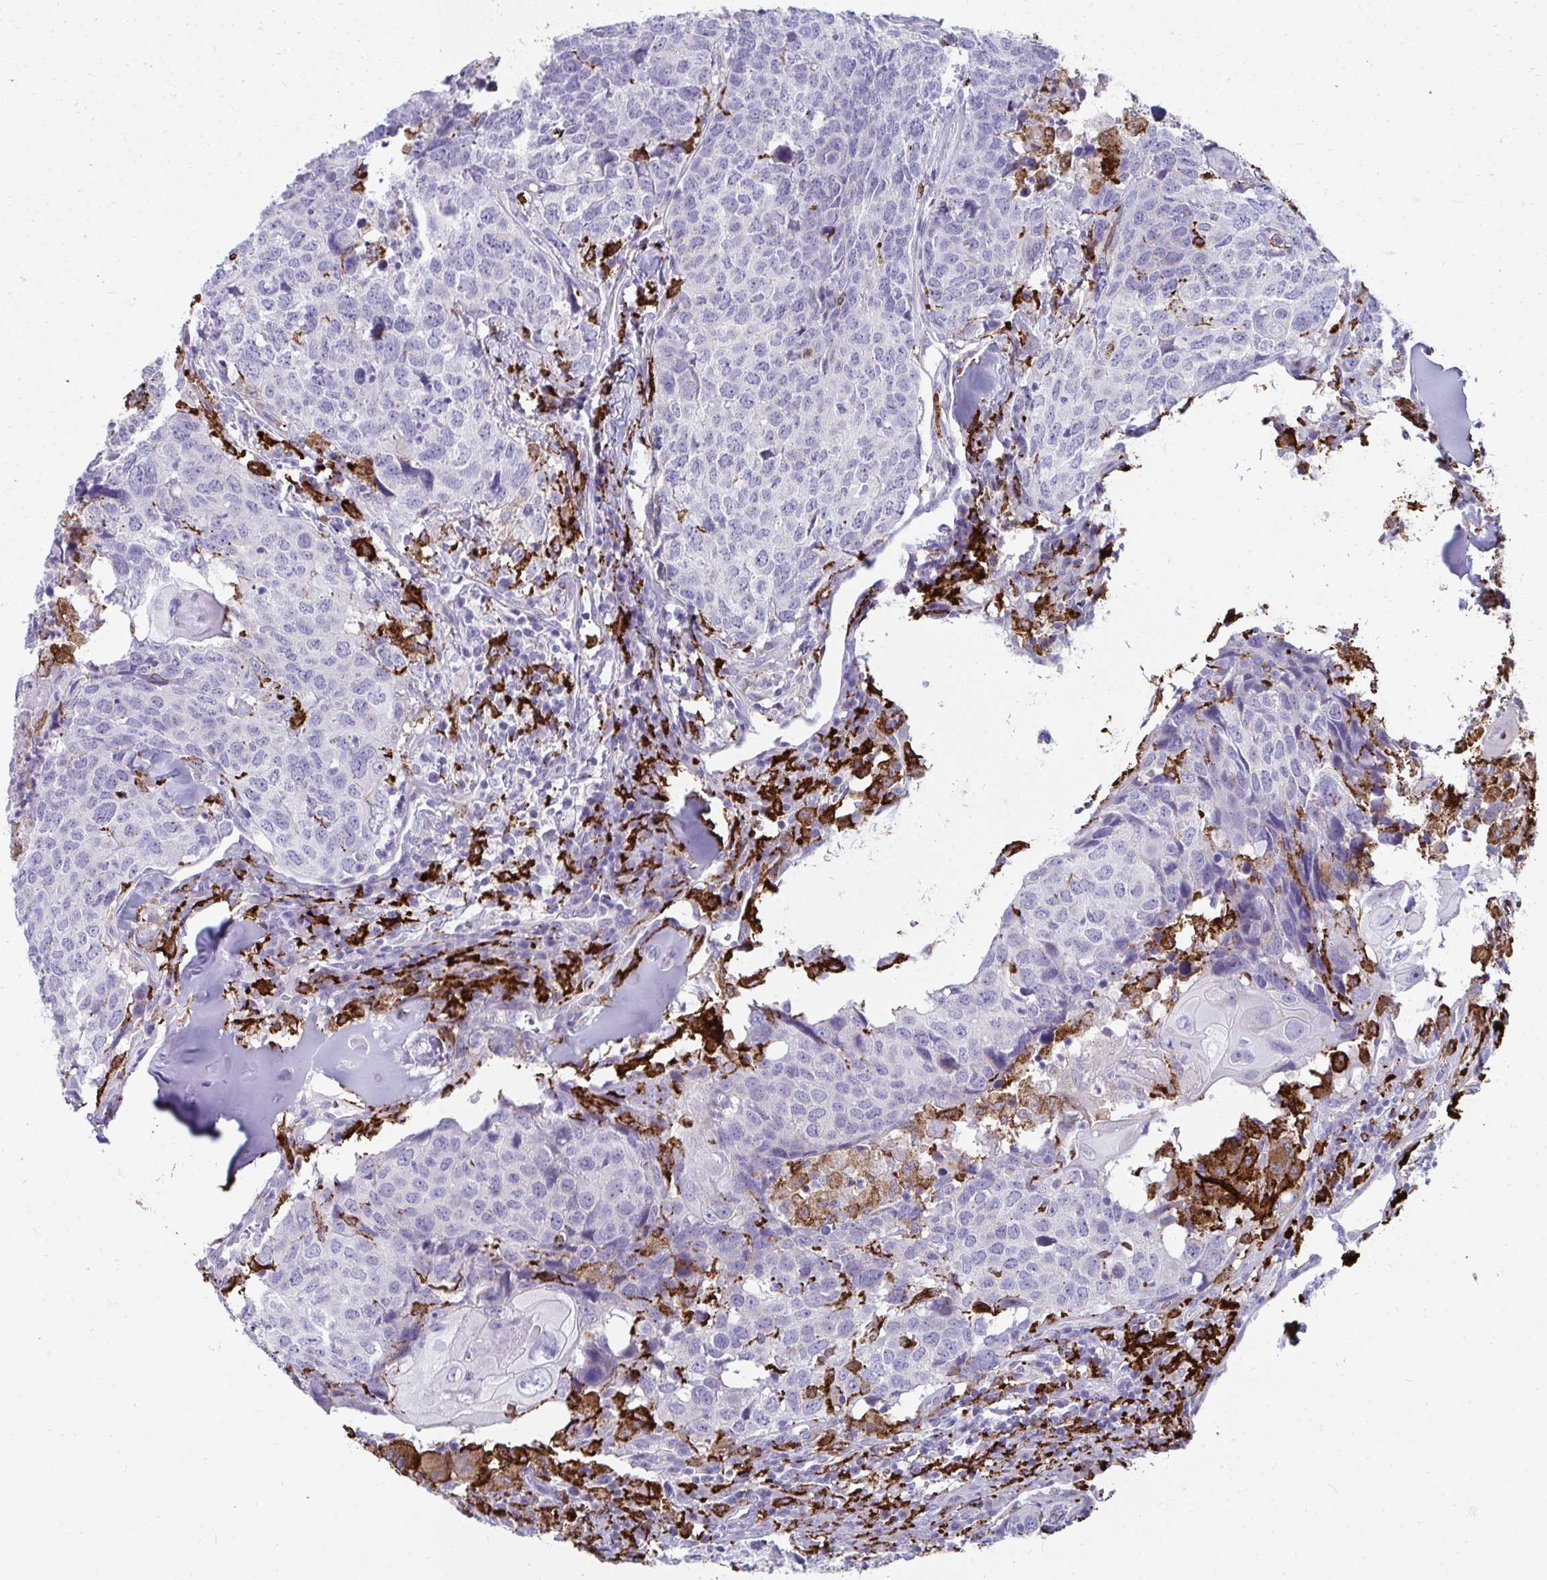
{"staining": {"intensity": "negative", "quantity": "none", "location": "none"}, "tissue": "head and neck cancer", "cell_type": "Tumor cells", "image_type": "cancer", "snomed": [{"axis": "morphology", "description": "Normal tissue, NOS"}, {"axis": "morphology", "description": "Squamous cell carcinoma, NOS"}, {"axis": "topography", "description": "Skeletal muscle"}, {"axis": "topography", "description": "Vascular tissue"}, {"axis": "topography", "description": "Peripheral nerve tissue"}, {"axis": "topography", "description": "Head-Neck"}], "caption": "The IHC photomicrograph has no significant positivity in tumor cells of head and neck cancer tissue.", "gene": "CD163", "patient": {"sex": "male", "age": 66}}